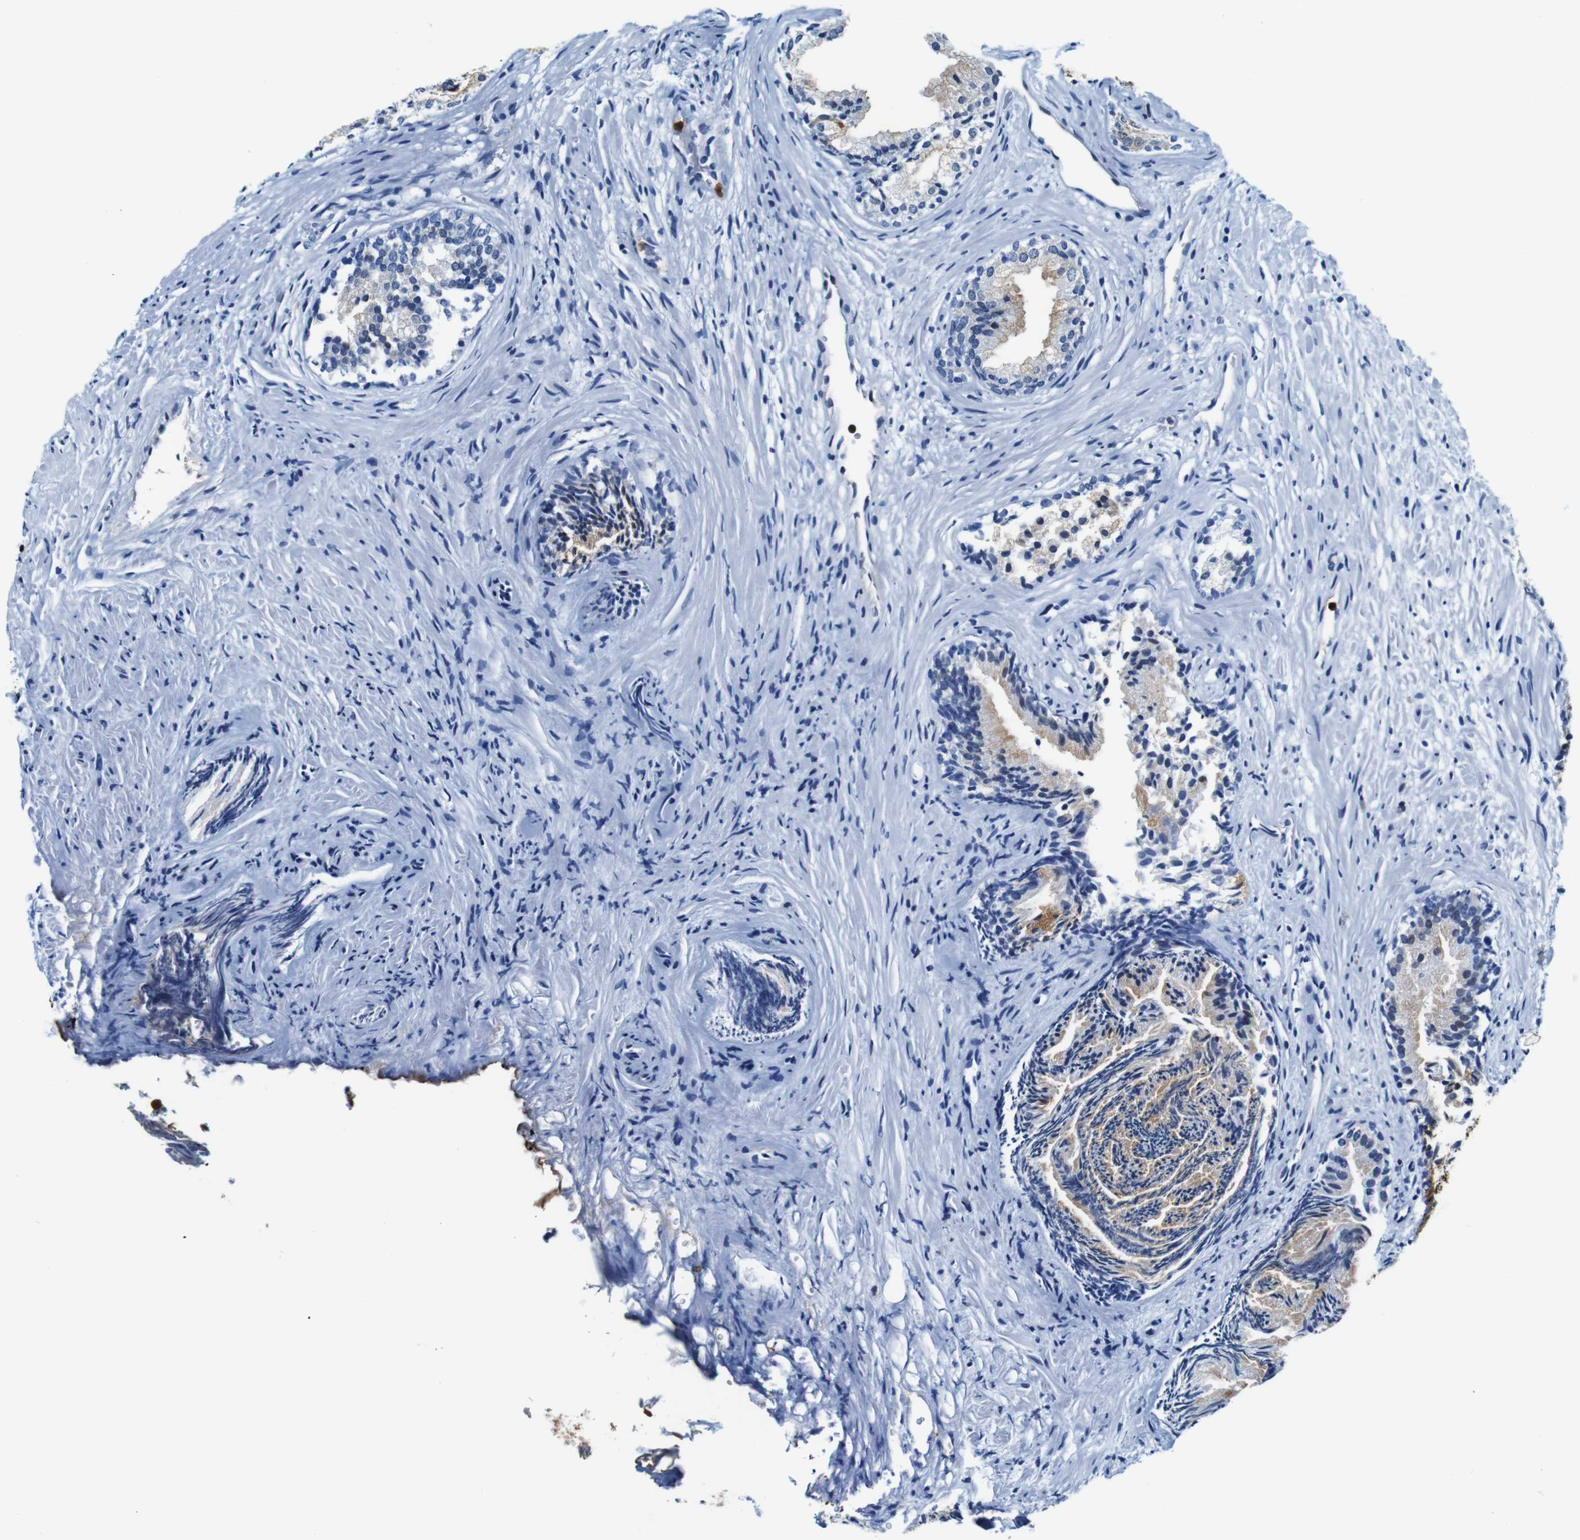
{"staining": {"intensity": "strong", "quantity": ">75%", "location": "cytoplasmic/membranous"}, "tissue": "prostate", "cell_type": "Glandular cells", "image_type": "normal", "snomed": [{"axis": "morphology", "description": "Normal tissue, NOS"}, {"axis": "topography", "description": "Prostate"}], "caption": "Glandular cells reveal high levels of strong cytoplasmic/membranous staining in approximately >75% of cells in normal prostate.", "gene": "ANXA1", "patient": {"sex": "male", "age": 76}}